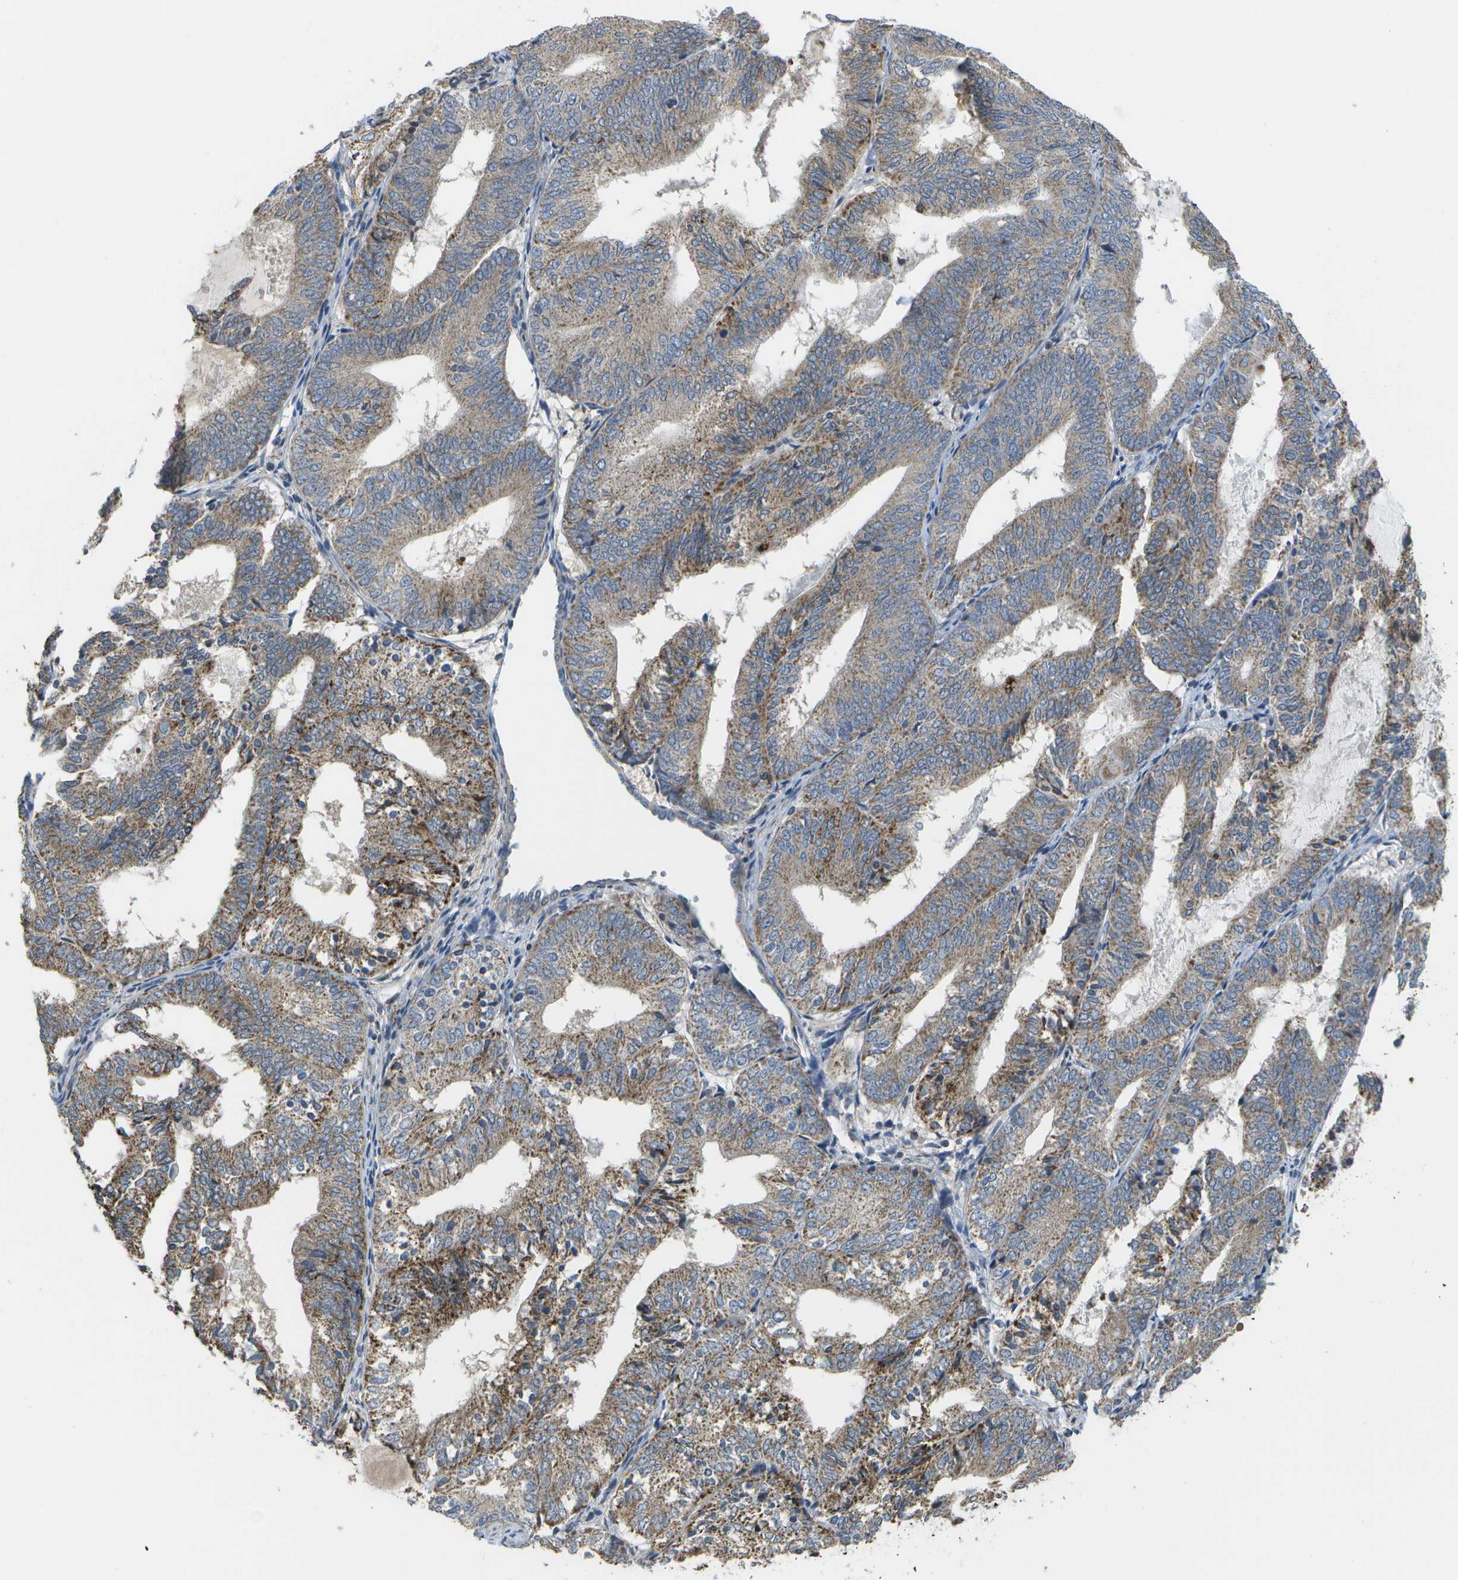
{"staining": {"intensity": "moderate", "quantity": ">75%", "location": "cytoplasmic/membranous"}, "tissue": "endometrial cancer", "cell_type": "Tumor cells", "image_type": "cancer", "snomed": [{"axis": "morphology", "description": "Adenocarcinoma, NOS"}, {"axis": "topography", "description": "Endometrium"}], "caption": "High-power microscopy captured an immunohistochemistry histopathology image of endometrial adenocarcinoma, revealing moderate cytoplasmic/membranous staining in approximately >75% of tumor cells.", "gene": "HADHA", "patient": {"sex": "female", "age": 81}}